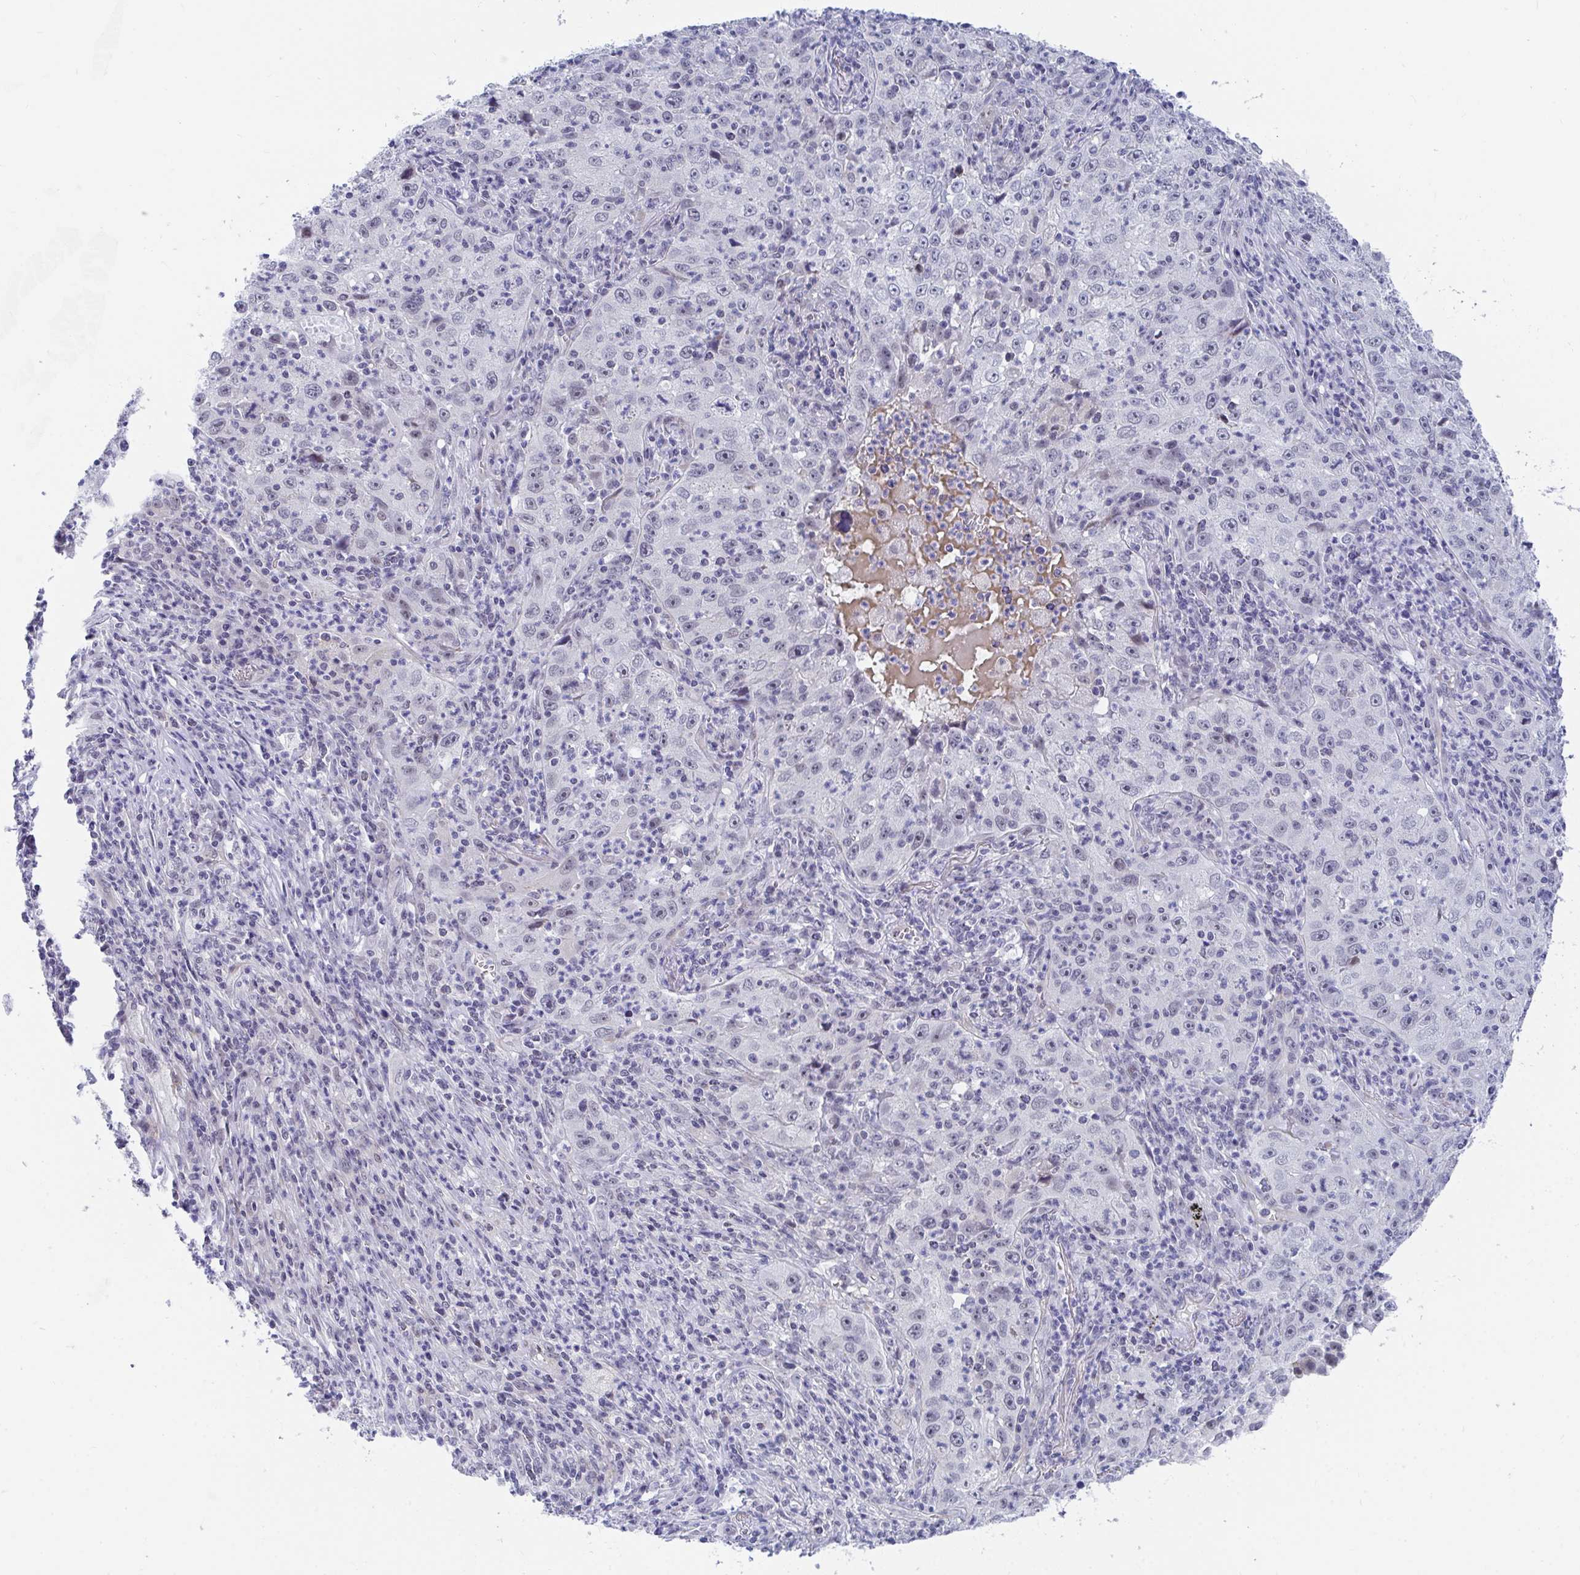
{"staining": {"intensity": "negative", "quantity": "none", "location": "none"}, "tissue": "lung cancer", "cell_type": "Tumor cells", "image_type": "cancer", "snomed": [{"axis": "morphology", "description": "Squamous cell carcinoma, NOS"}, {"axis": "topography", "description": "Lung"}], "caption": "Tumor cells show no significant protein expression in lung cancer. (DAB IHC, high magnification).", "gene": "DAOA", "patient": {"sex": "male", "age": 71}}